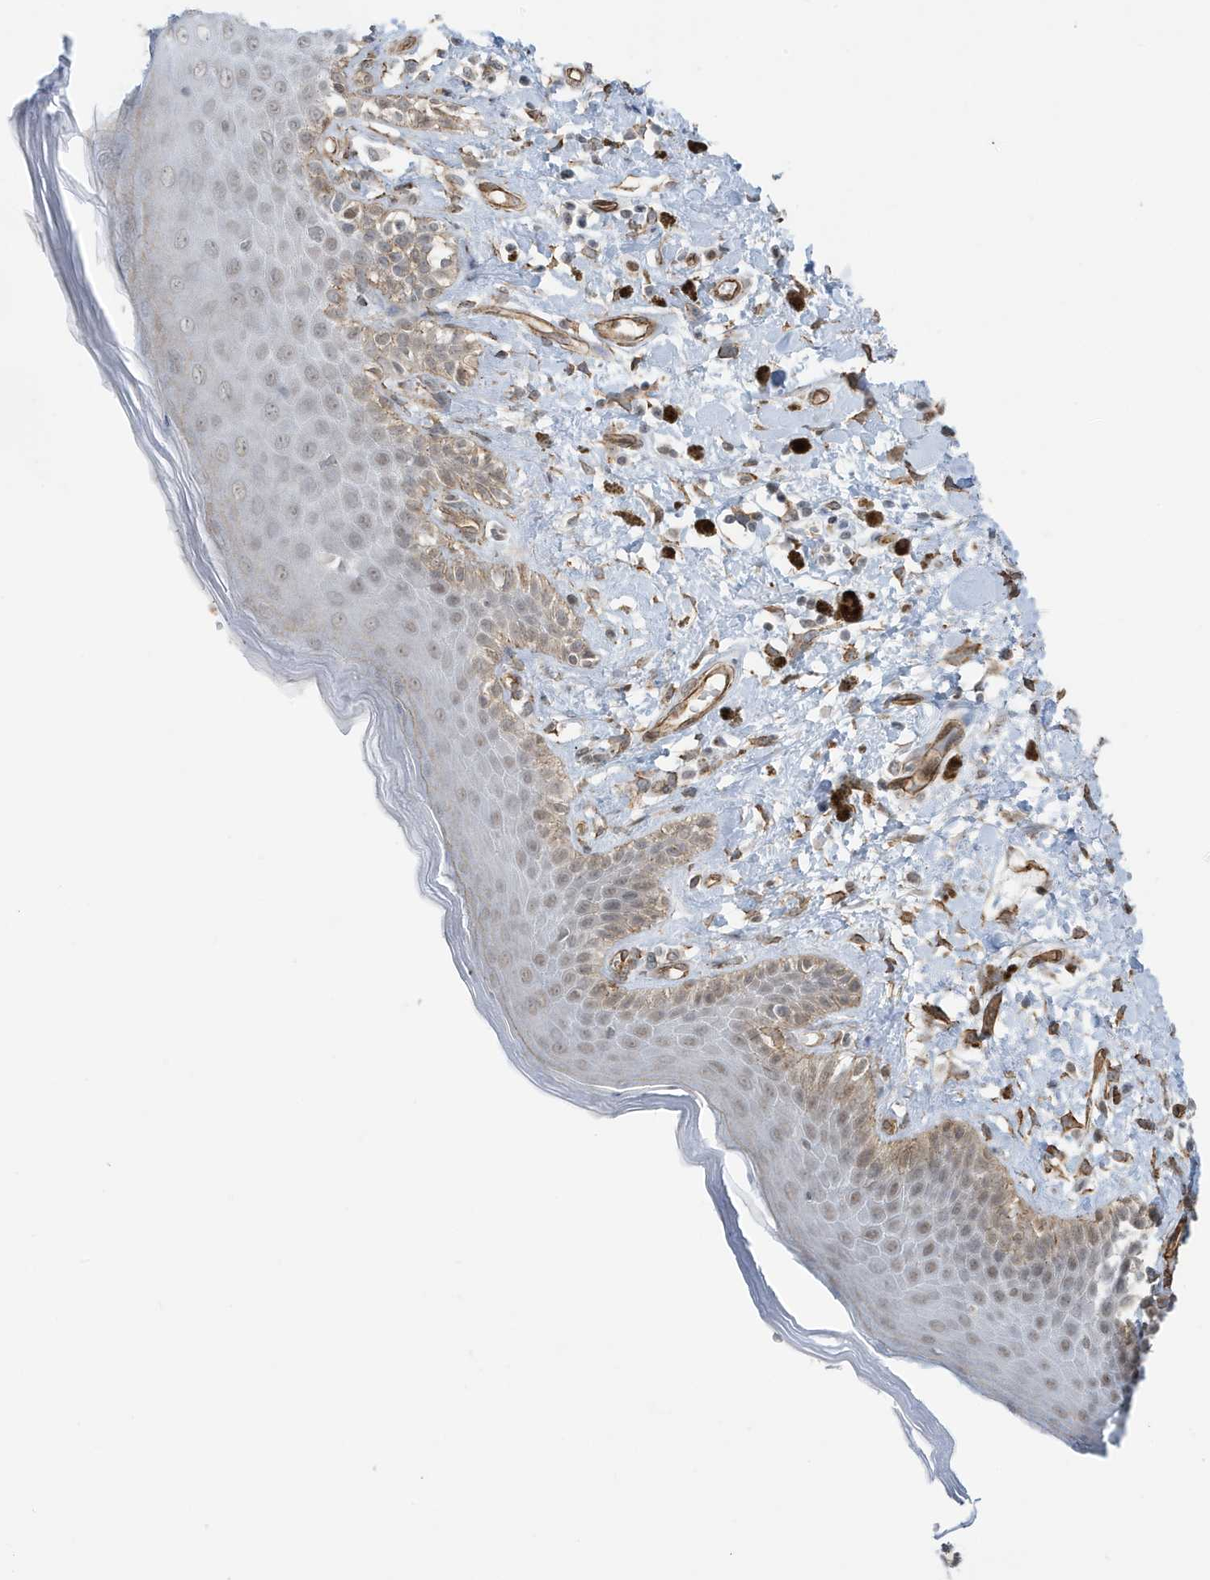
{"staining": {"intensity": "moderate", "quantity": "25%-75%", "location": "cytoplasmic/membranous,nuclear"}, "tissue": "skin", "cell_type": "Epidermal cells", "image_type": "normal", "snomed": [{"axis": "morphology", "description": "Normal tissue, NOS"}, {"axis": "topography", "description": "Anal"}], "caption": "Skin stained with immunohistochemistry demonstrates moderate cytoplasmic/membranous,nuclear staining in about 25%-75% of epidermal cells.", "gene": "CHCHD4", "patient": {"sex": "female", "age": 78}}